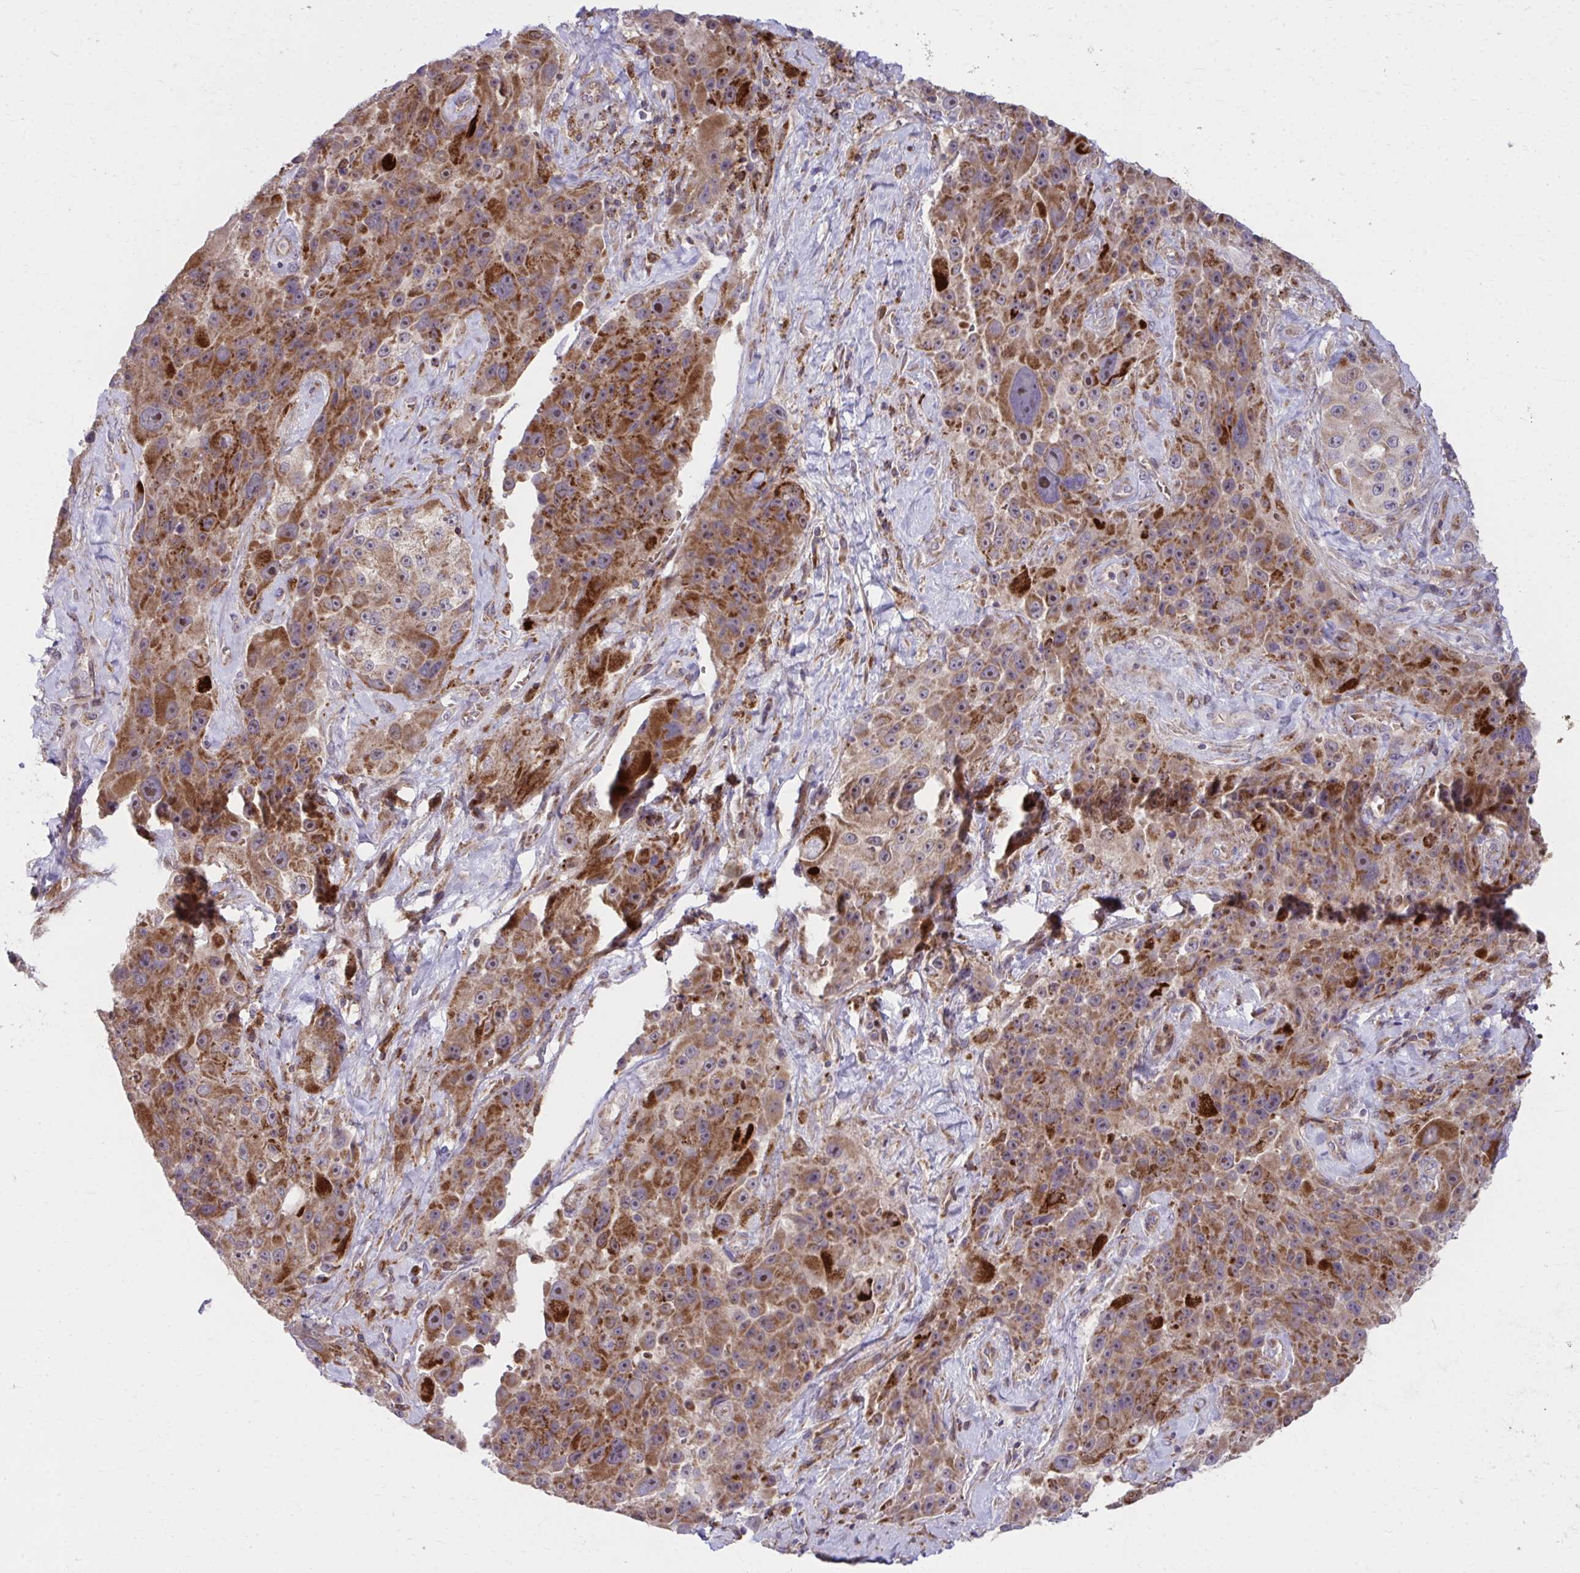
{"staining": {"intensity": "strong", "quantity": ">75%", "location": "cytoplasmic/membranous"}, "tissue": "melanoma", "cell_type": "Tumor cells", "image_type": "cancer", "snomed": [{"axis": "morphology", "description": "Malignant melanoma, Metastatic site"}, {"axis": "topography", "description": "Lymph node"}], "caption": "A histopathology image of malignant melanoma (metastatic site) stained for a protein exhibits strong cytoplasmic/membranous brown staining in tumor cells. (IHC, brightfield microscopy, high magnification).", "gene": "C16orf54", "patient": {"sex": "male", "age": 62}}